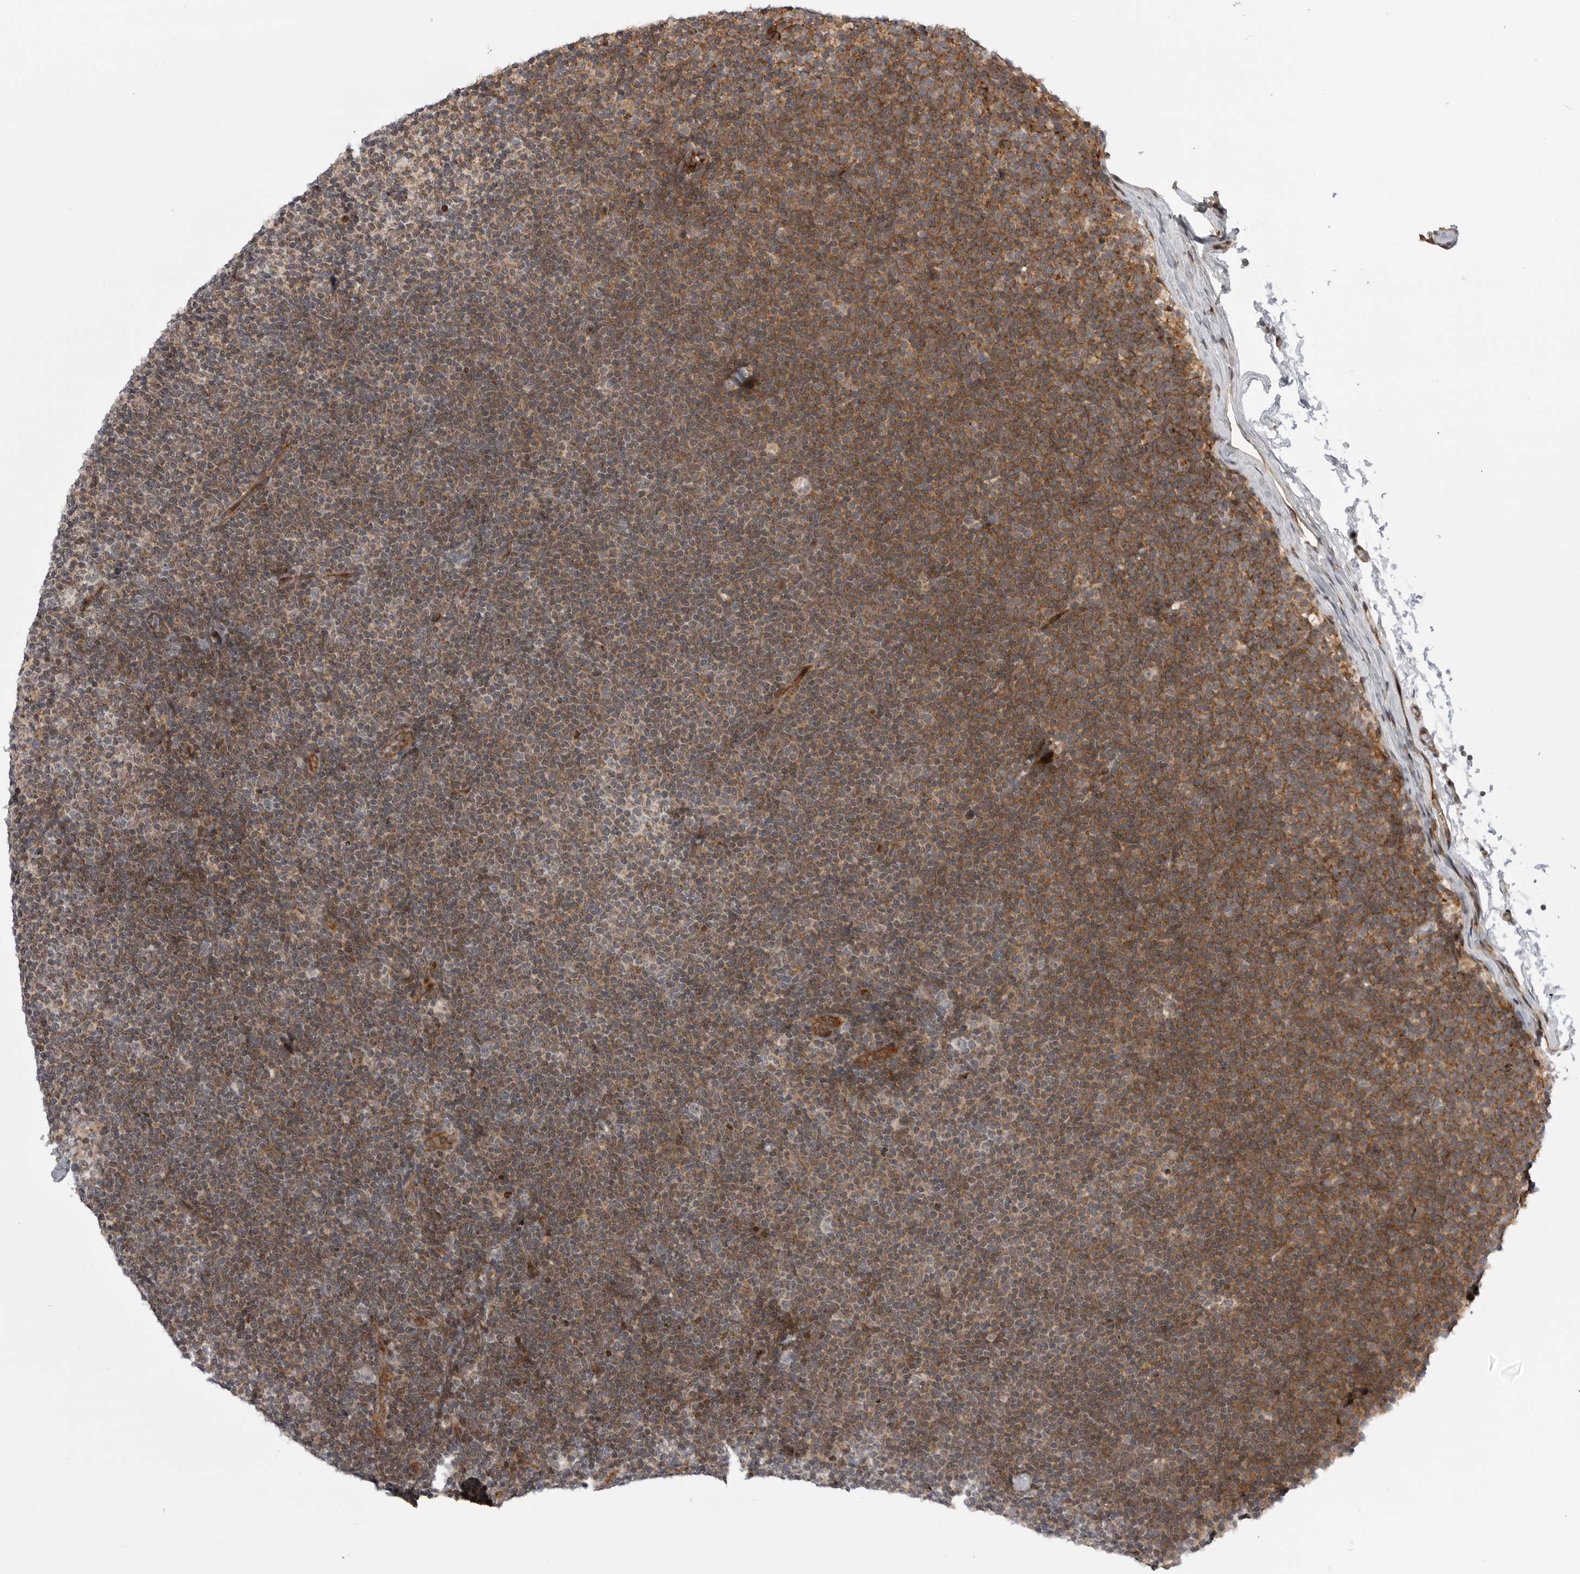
{"staining": {"intensity": "moderate", "quantity": "25%-75%", "location": "cytoplasmic/membranous"}, "tissue": "lymphoma", "cell_type": "Tumor cells", "image_type": "cancer", "snomed": [{"axis": "morphology", "description": "Malignant lymphoma, non-Hodgkin's type, Low grade"}, {"axis": "topography", "description": "Lymph node"}], "caption": "Immunohistochemical staining of human low-grade malignant lymphoma, non-Hodgkin's type displays medium levels of moderate cytoplasmic/membranous staining in about 25%-75% of tumor cells. Immunohistochemistry stains the protein in brown and the nuclei are stained blue.", "gene": "ABL1", "patient": {"sex": "female", "age": 53}}